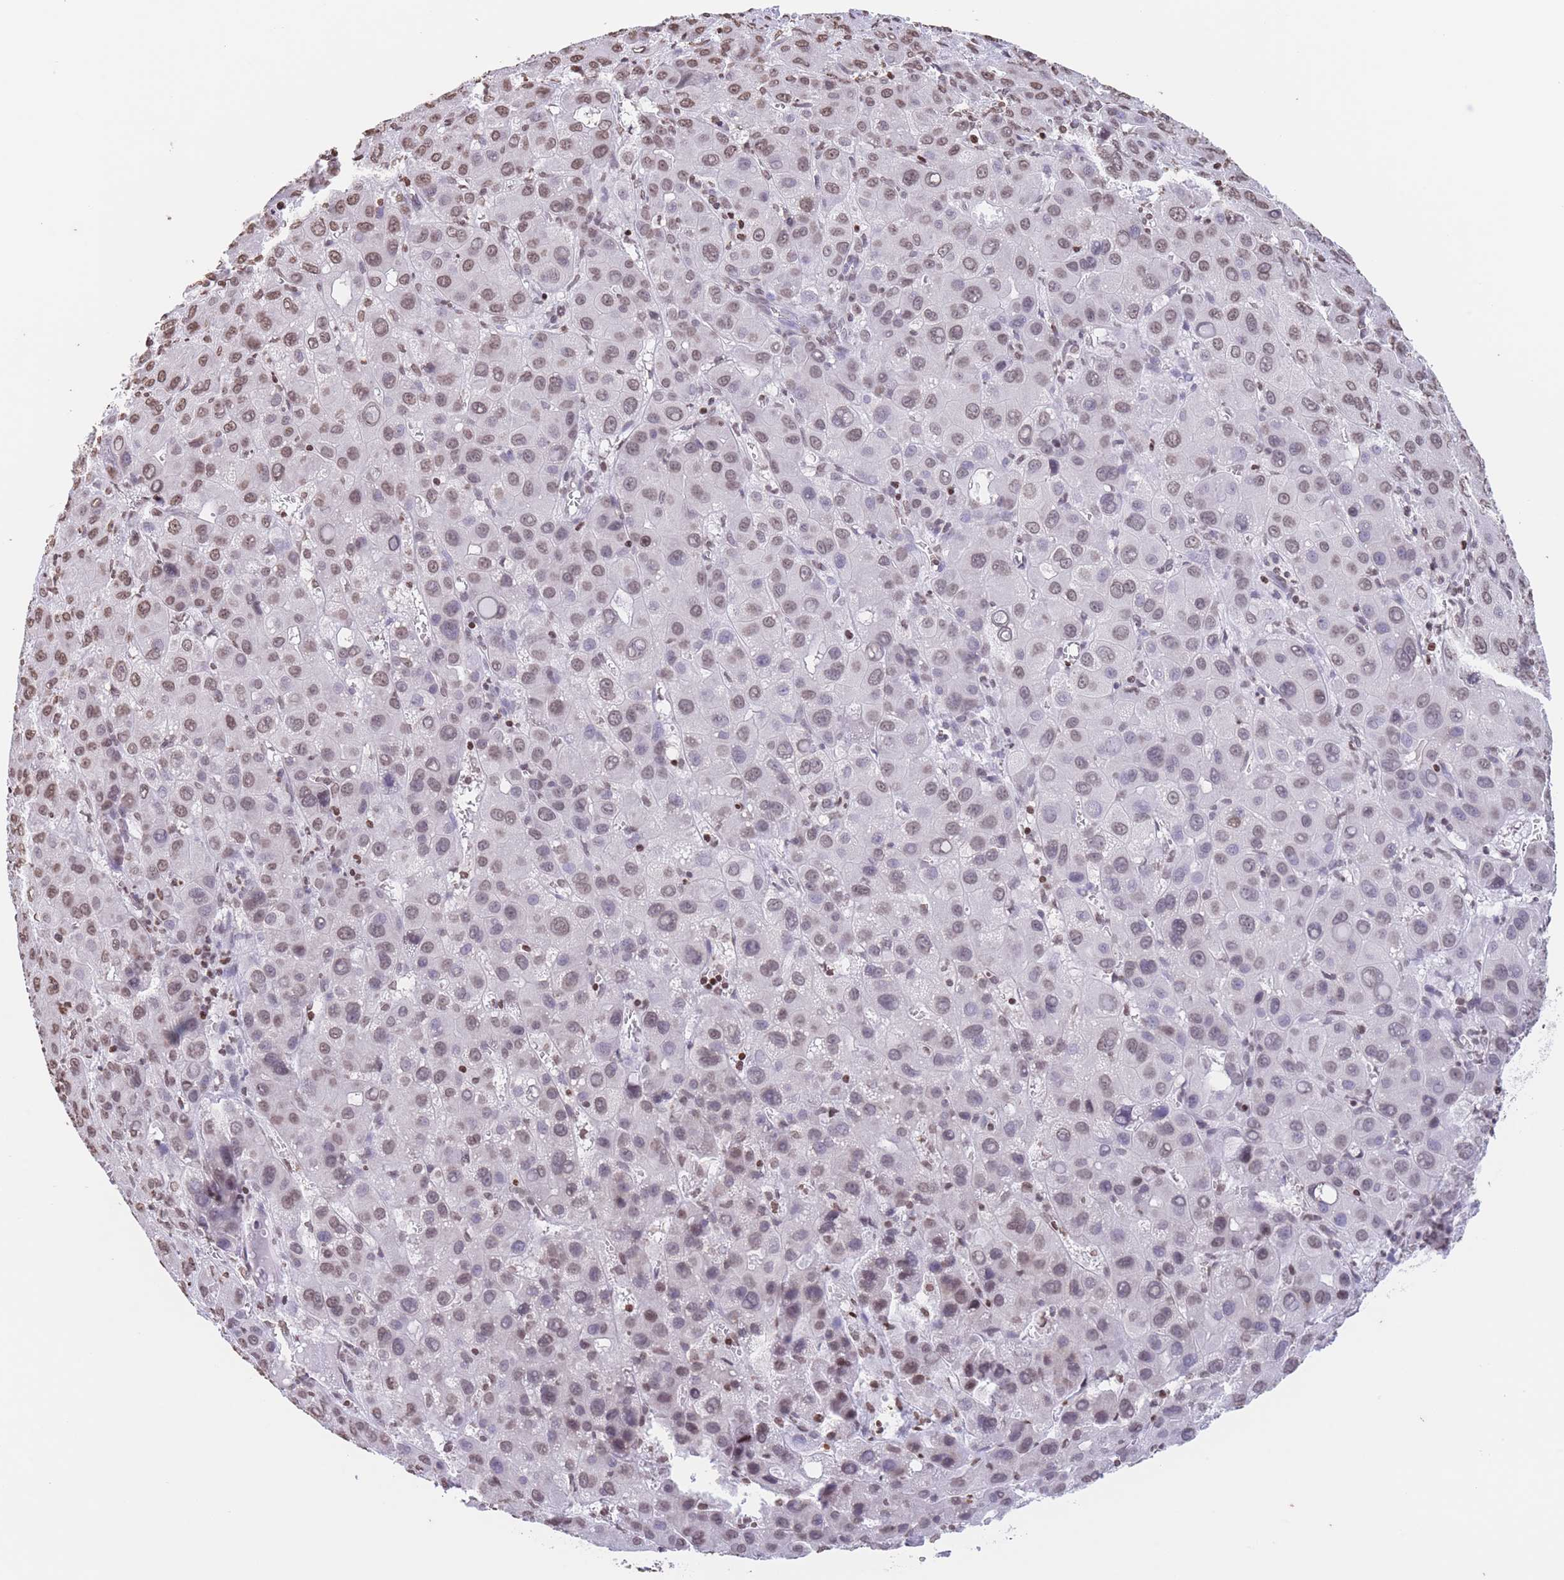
{"staining": {"intensity": "moderate", "quantity": ">75%", "location": "nuclear"}, "tissue": "liver cancer", "cell_type": "Tumor cells", "image_type": "cancer", "snomed": [{"axis": "morphology", "description": "Carcinoma, Hepatocellular, NOS"}, {"axis": "topography", "description": "Liver"}], "caption": "Tumor cells show moderate nuclear positivity in approximately >75% of cells in liver hepatocellular carcinoma.", "gene": "H2BC11", "patient": {"sex": "male", "age": 55}}